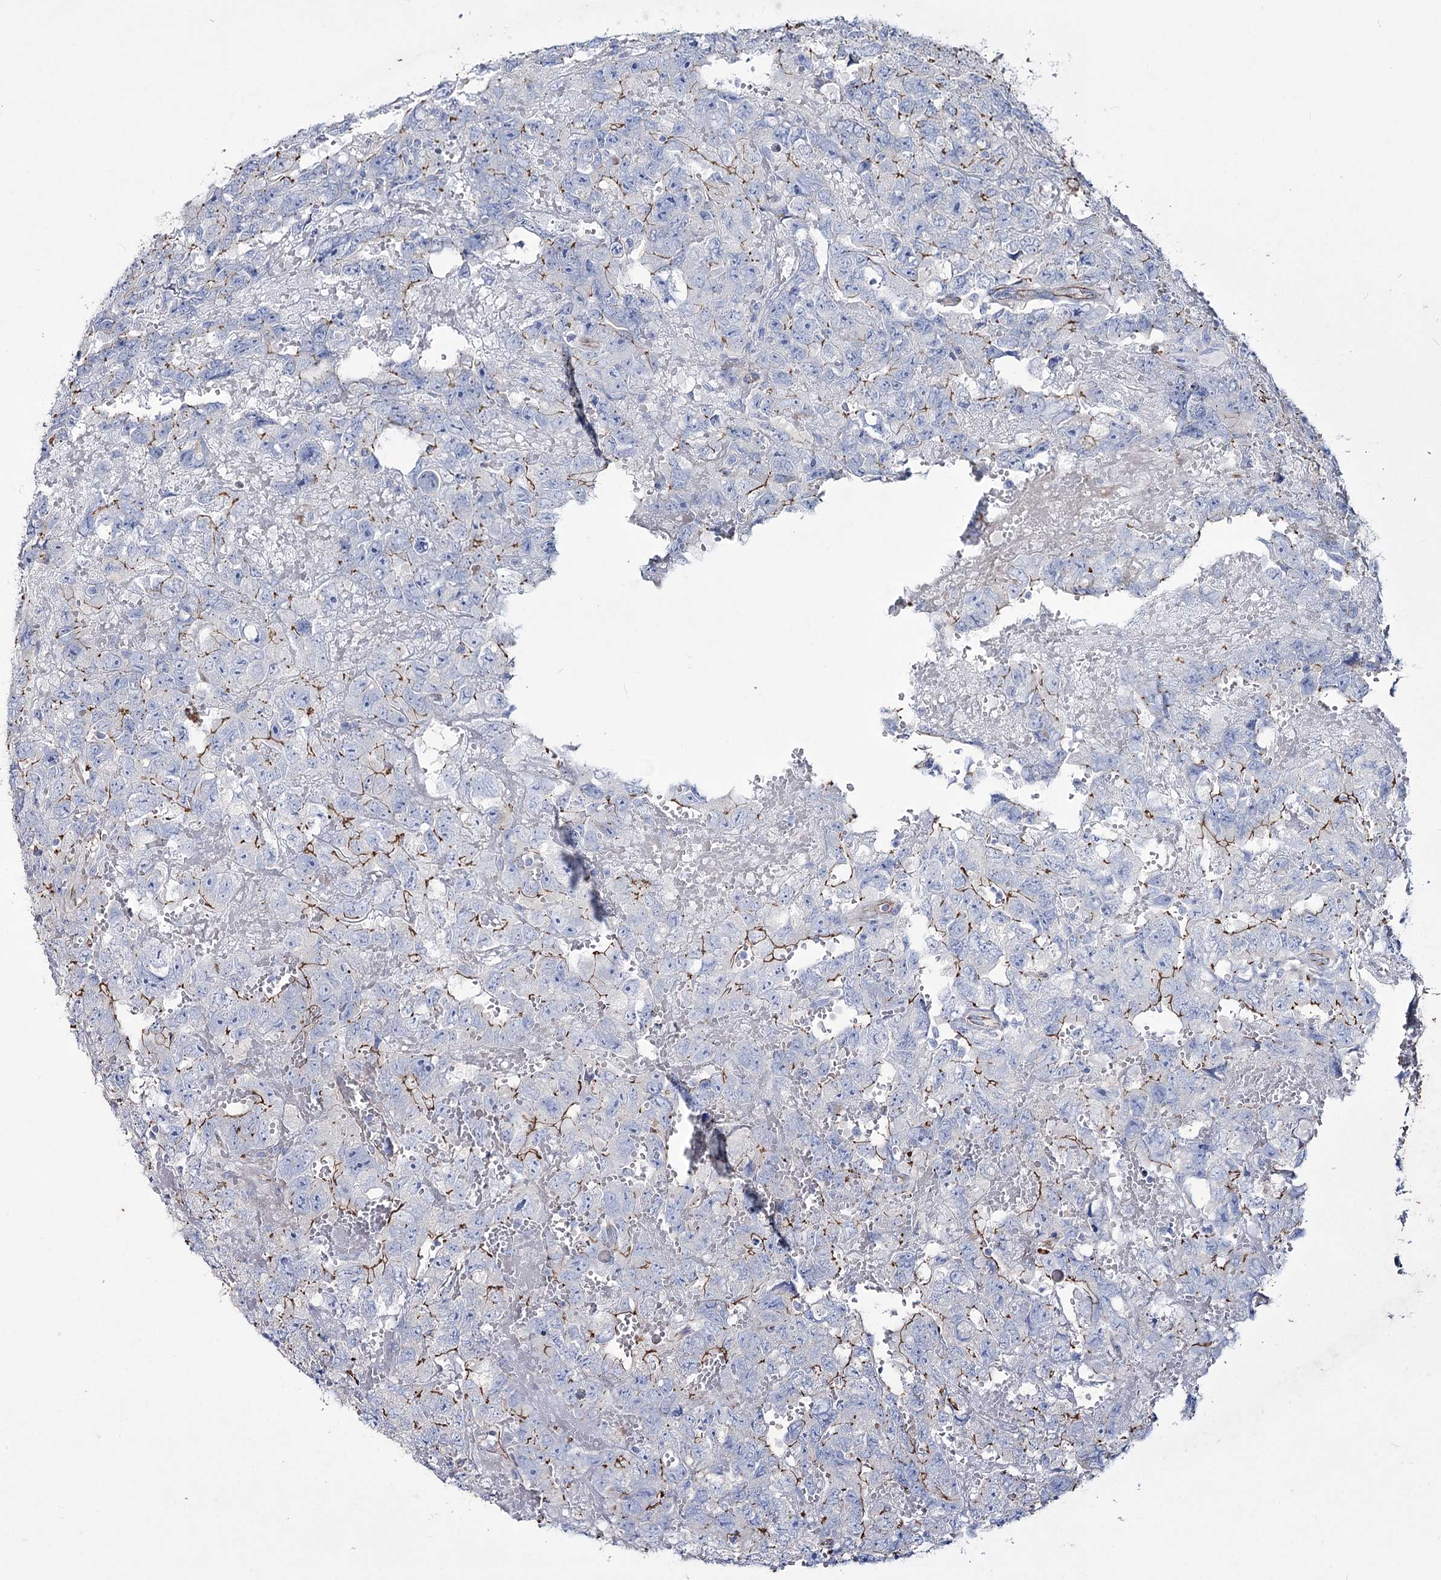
{"staining": {"intensity": "moderate", "quantity": "<25%", "location": "cytoplasmic/membranous"}, "tissue": "testis cancer", "cell_type": "Tumor cells", "image_type": "cancer", "snomed": [{"axis": "morphology", "description": "Carcinoma, Embryonal, NOS"}, {"axis": "topography", "description": "Testis"}], "caption": "Testis cancer tissue demonstrates moderate cytoplasmic/membranous expression in approximately <25% of tumor cells", "gene": "LDLRAD3", "patient": {"sex": "male", "age": 45}}